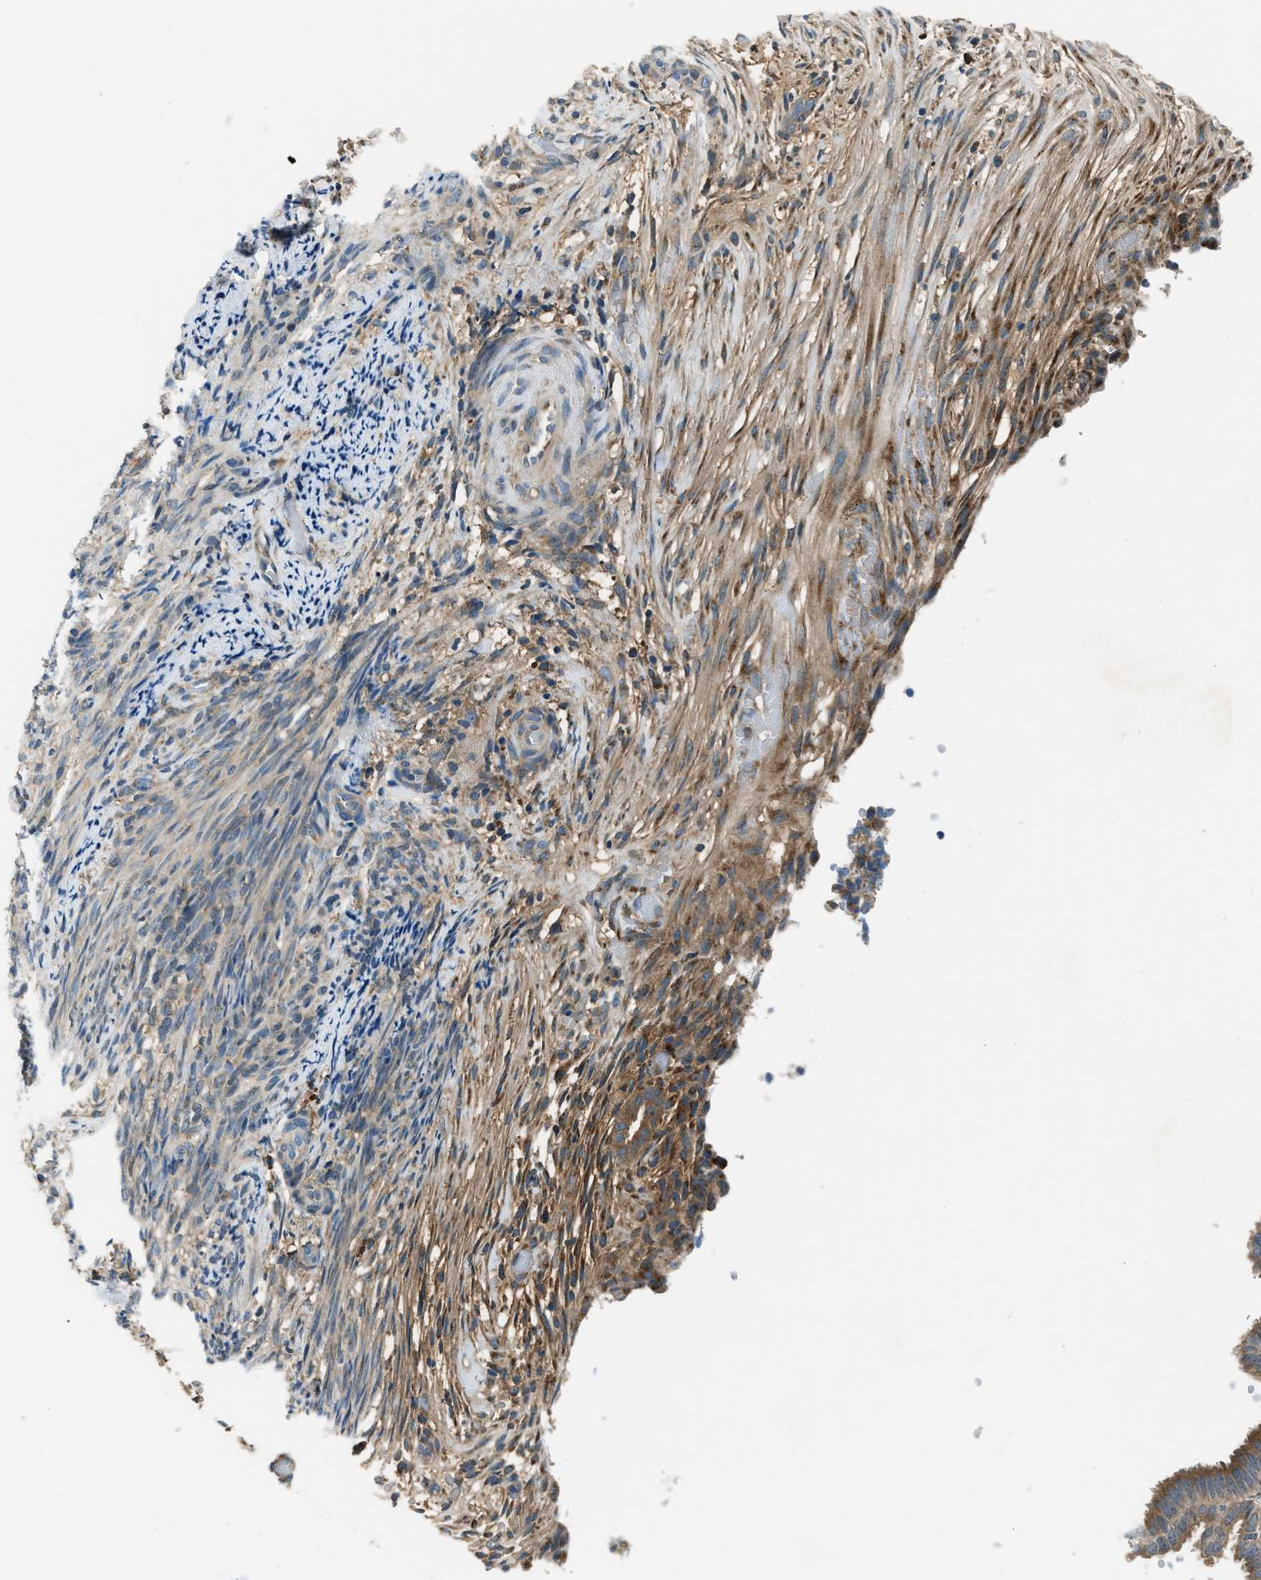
{"staining": {"intensity": "moderate", "quantity": ">75%", "location": "cytoplasmic/membranous"}, "tissue": "endometrial cancer", "cell_type": "Tumor cells", "image_type": "cancer", "snomed": [{"axis": "morphology", "description": "Adenocarcinoma, NOS"}, {"axis": "topography", "description": "Endometrium"}], "caption": "Immunohistochemical staining of human endometrial cancer demonstrates medium levels of moderate cytoplasmic/membranous protein staining in about >75% of tumor cells.", "gene": "EDARADD", "patient": {"sex": "female", "age": 58}}